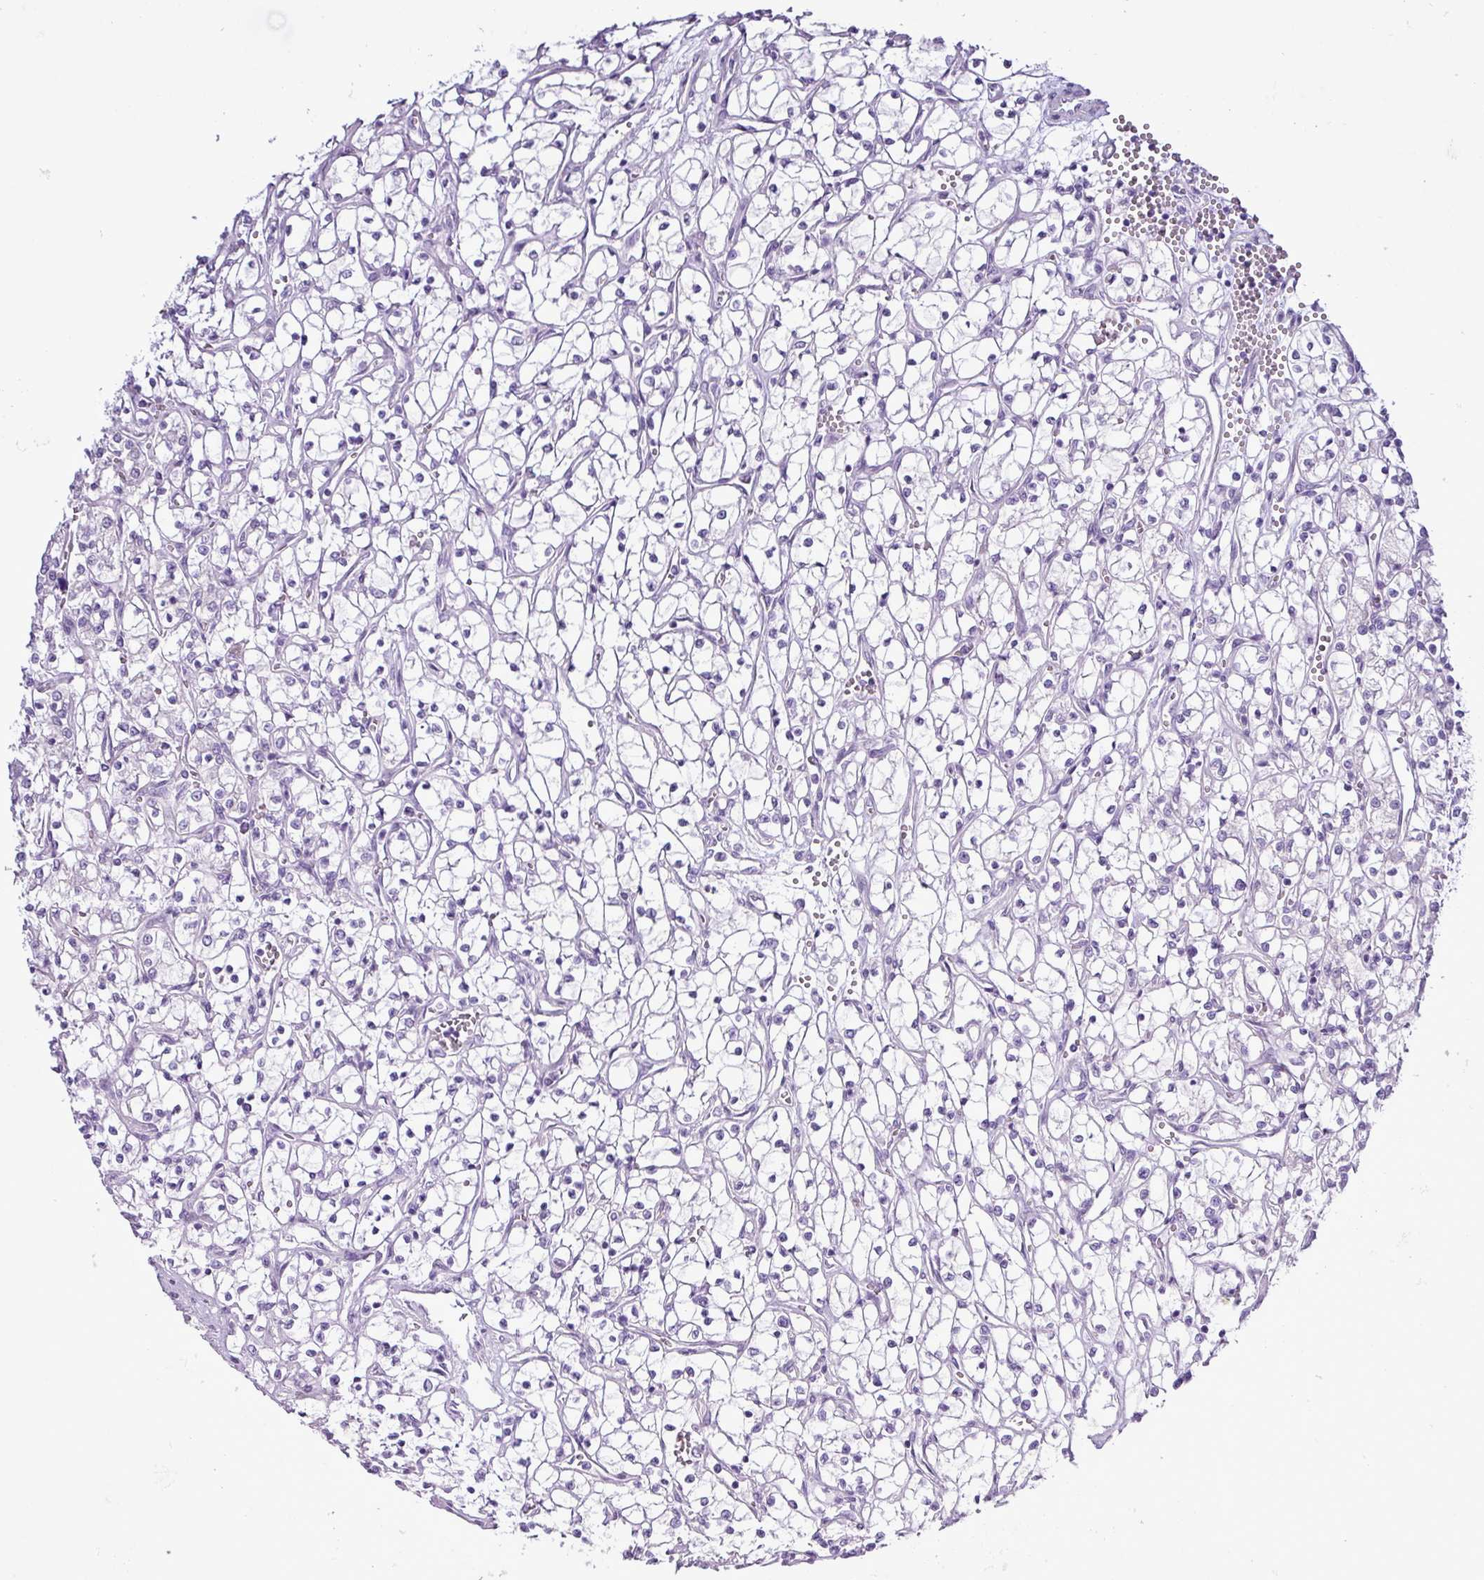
{"staining": {"intensity": "negative", "quantity": "none", "location": "none"}, "tissue": "renal cancer", "cell_type": "Tumor cells", "image_type": "cancer", "snomed": [{"axis": "morphology", "description": "Adenocarcinoma, NOS"}, {"axis": "topography", "description": "Kidney"}], "caption": "IHC micrograph of neoplastic tissue: adenocarcinoma (renal) stained with DAB reveals no significant protein staining in tumor cells. (DAB immunohistochemistry with hematoxylin counter stain).", "gene": "ALDH3A1", "patient": {"sex": "female", "age": 69}}